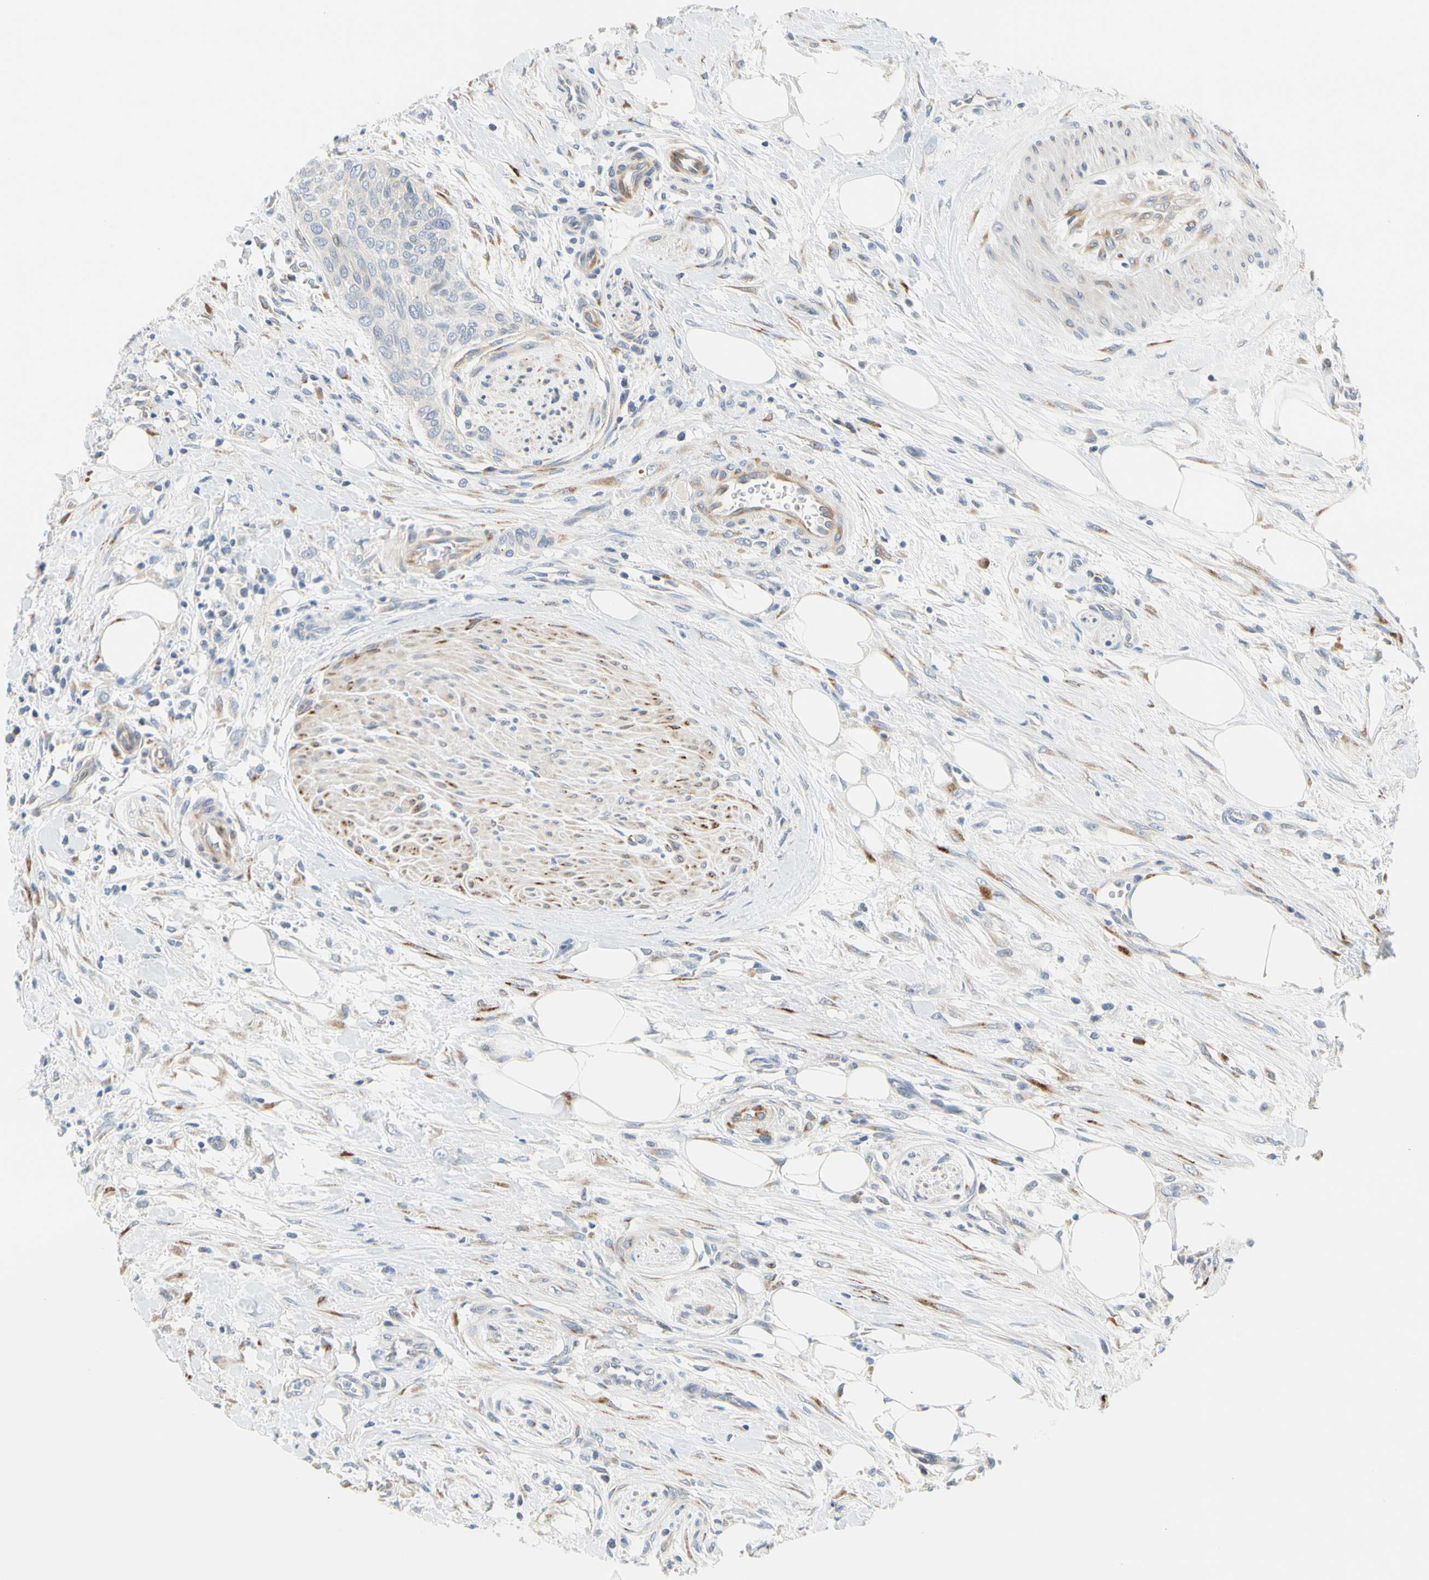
{"staining": {"intensity": "weak", "quantity": "<25%", "location": "cytoplasmic/membranous"}, "tissue": "urothelial cancer", "cell_type": "Tumor cells", "image_type": "cancer", "snomed": [{"axis": "morphology", "description": "Urothelial carcinoma, High grade"}, {"axis": "topography", "description": "Urinary bladder"}], "caption": "The IHC photomicrograph has no significant staining in tumor cells of urothelial cancer tissue. (Stains: DAB (3,3'-diaminobenzidine) immunohistochemistry with hematoxylin counter stain, Microscopy: brightfield microscopy at high magnification).", "gene": "ZNF236", "patient": {"sex": "male", "age": 35}}